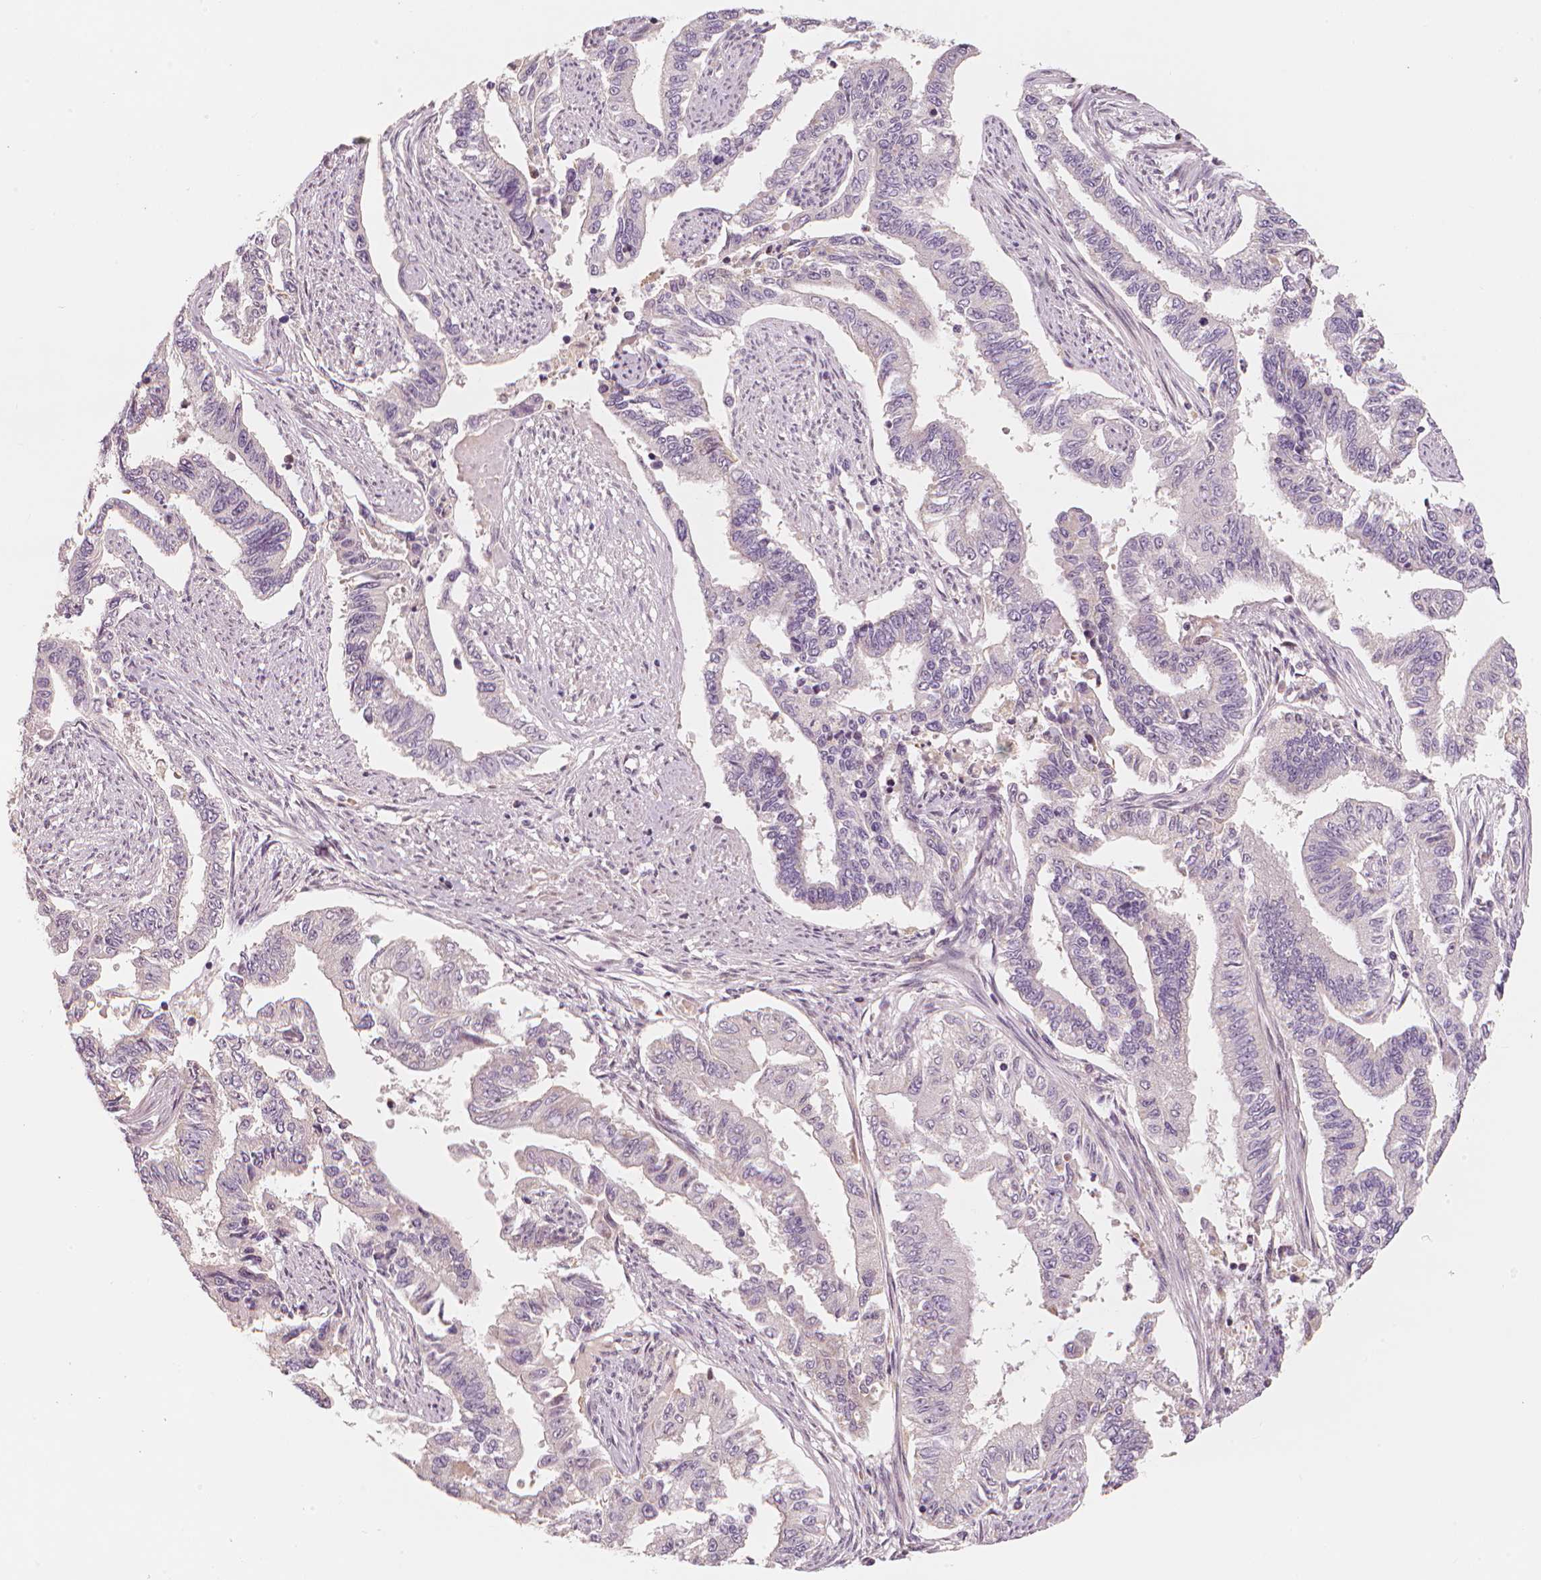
{"staining": {"intensity": "negative", "quantity": "none", "location": "none"}, "tissue": "endometrial cancer", "cell_type": "Tumor cells", "image_type": "cancer", "snomed": [{"axis": "morphology", "description": "Adenocarcinoma, NOS"}, {"axis": "topography", "description": "Uterus"}], "caption": "IHC histopathology image of neoplastic tissue: human adenocarcinoma (endometrial) stained with DAB displays no significant protein staining in tumor cells.", "gene": "RNASE7", "patient": {"sex": "female", "age": 59}}